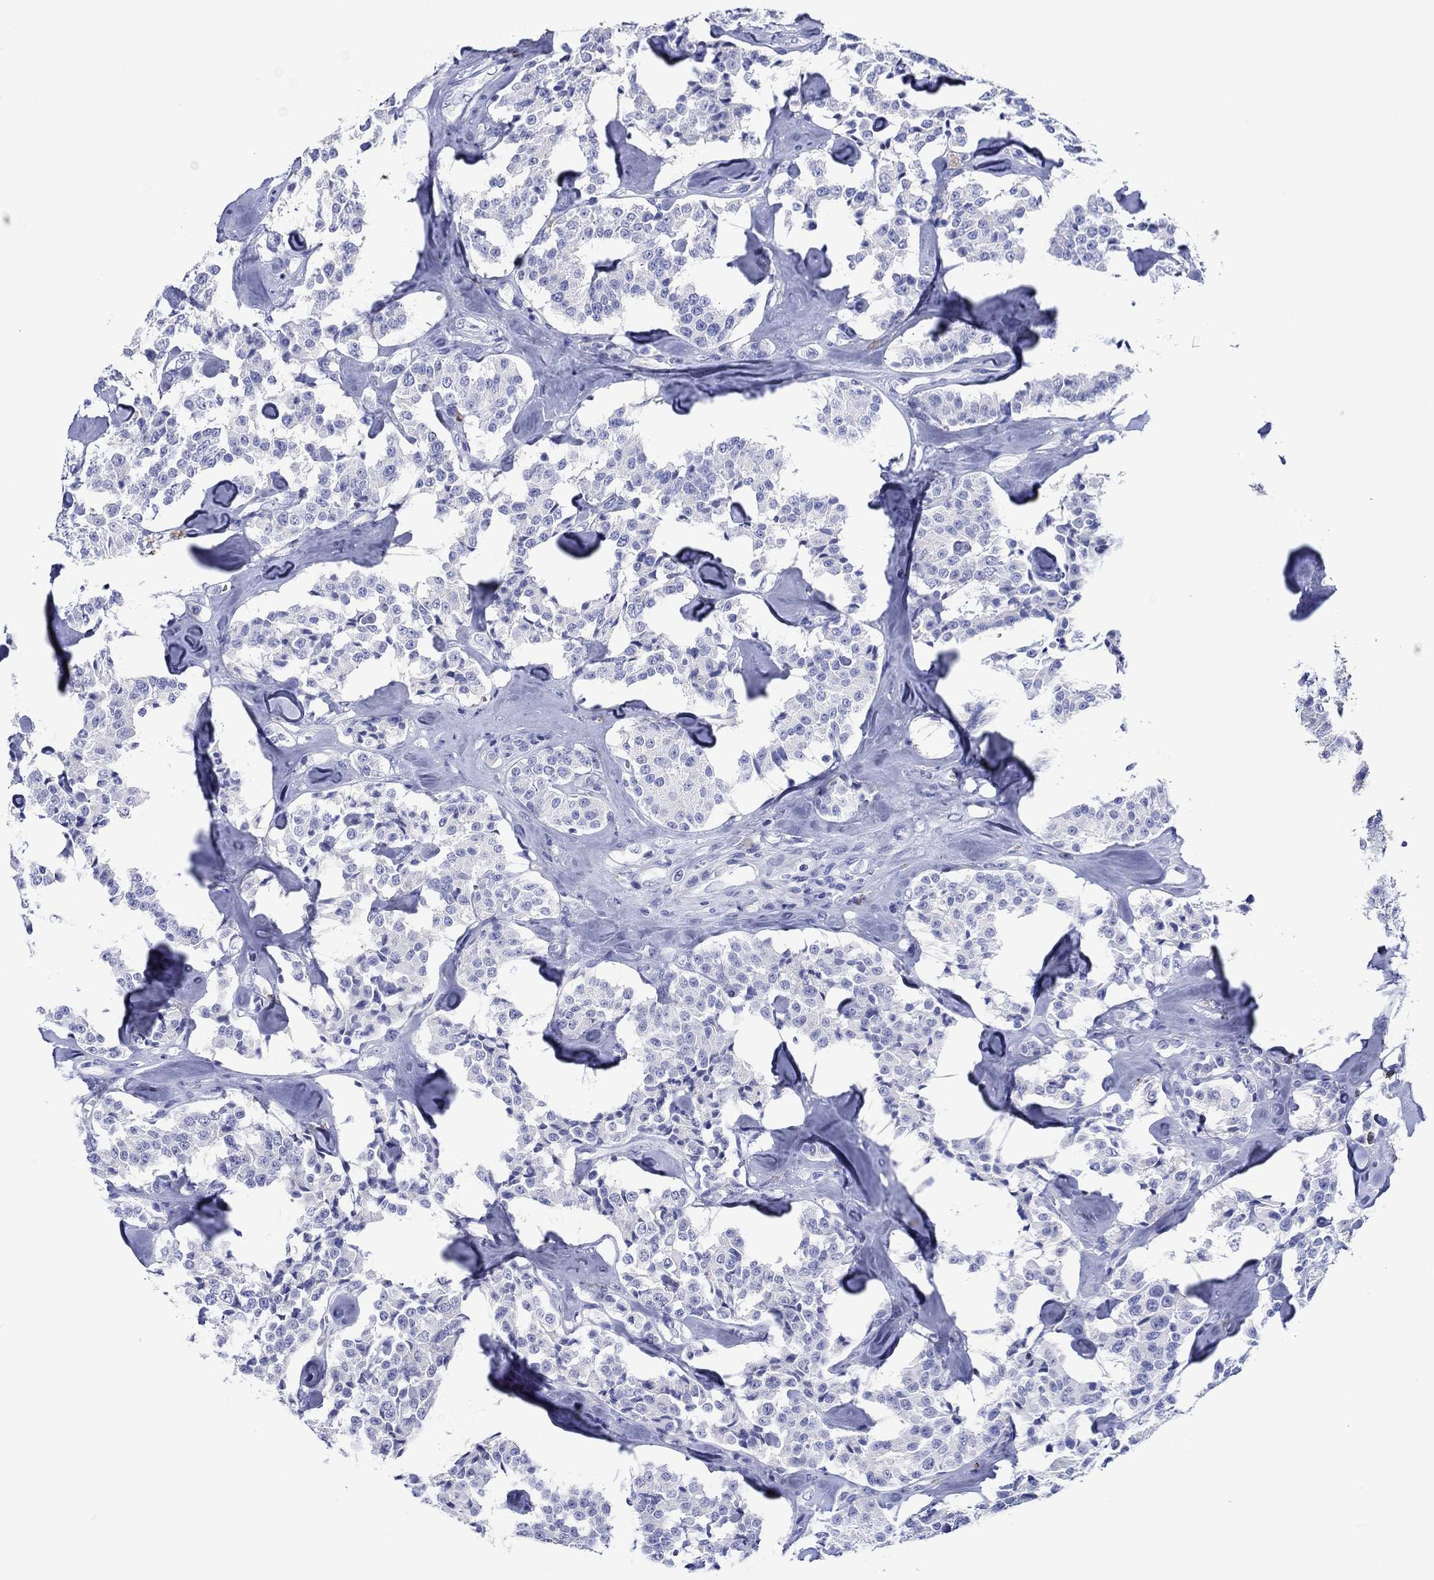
{"staining": {"intensity": "negative", "quantity": "none", "location": "none"}, "tissue": "carcinoid", "cell_type": "Tumor cells", "image_type": "cancer", "snomed": [{"axis": "morphology", "description": "Carcinoid, malignant, NOS"}, {"axis": "topography", "description": "Pancreas"}], "caption": "Immunohistochemical staining of malignant carcinoid shows no significant positivity in tumor cells.", "gene": "EPX", "patient": {"sex": "male", "age": 41}}